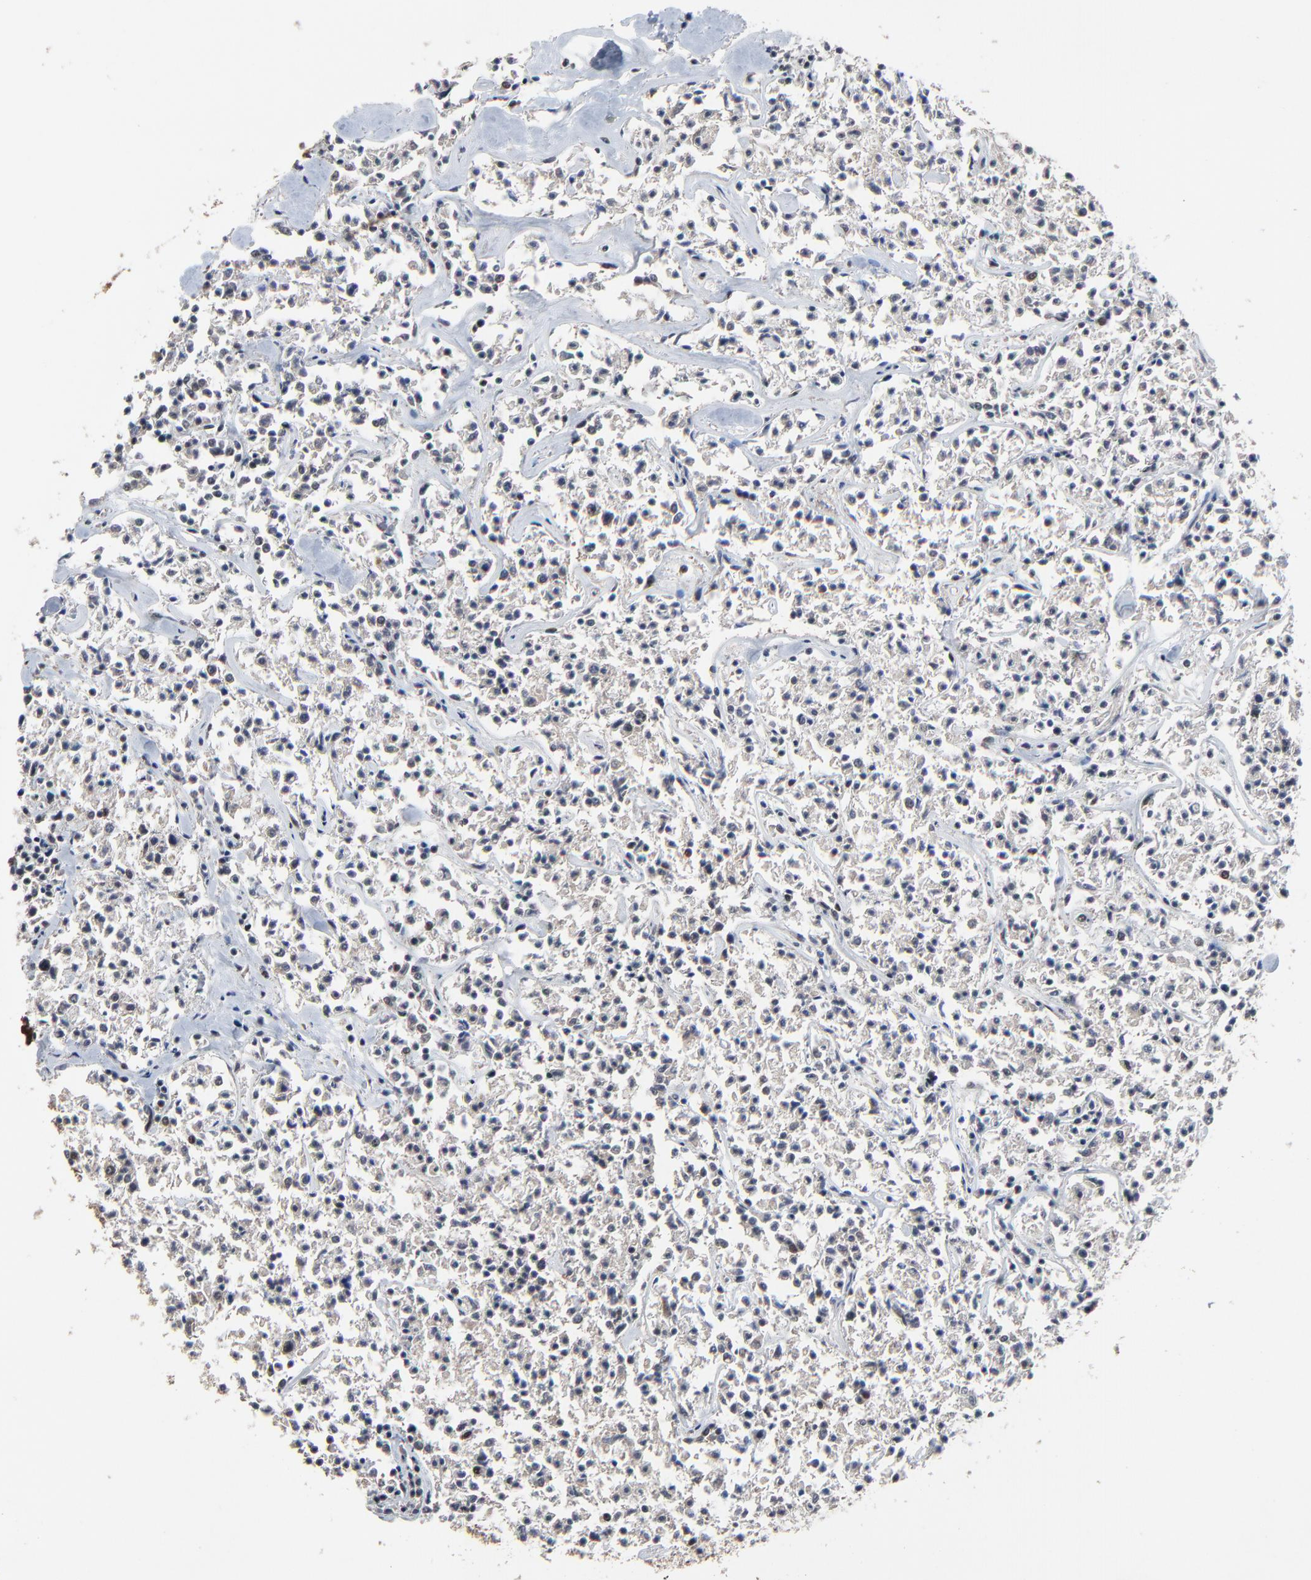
{"staining": {"intensity": "weak", "quantity": "25%-75%", "location": "cytoplasmic/membranous,nuclear"}, "tissue": "lymphoma", "cell_type": "Tumor cells", "image_type": "cancer", "snomed": [{"axis": "morphology", "description": "Malignant lymphoma, non-Hodgkin's type, Low grade"}, {"axis": "topography", "description": "Small intestine"}], "caption": "Tumor cells display weak cytoplasmic/membranous and nuclear positivity in approximately 25%-75% of cells in lymphoma. (Brightfield microscopy of DAB IHC at high magnification).", "gene": "RHOJ", "patient": {"sex": "female", "age": 59}}